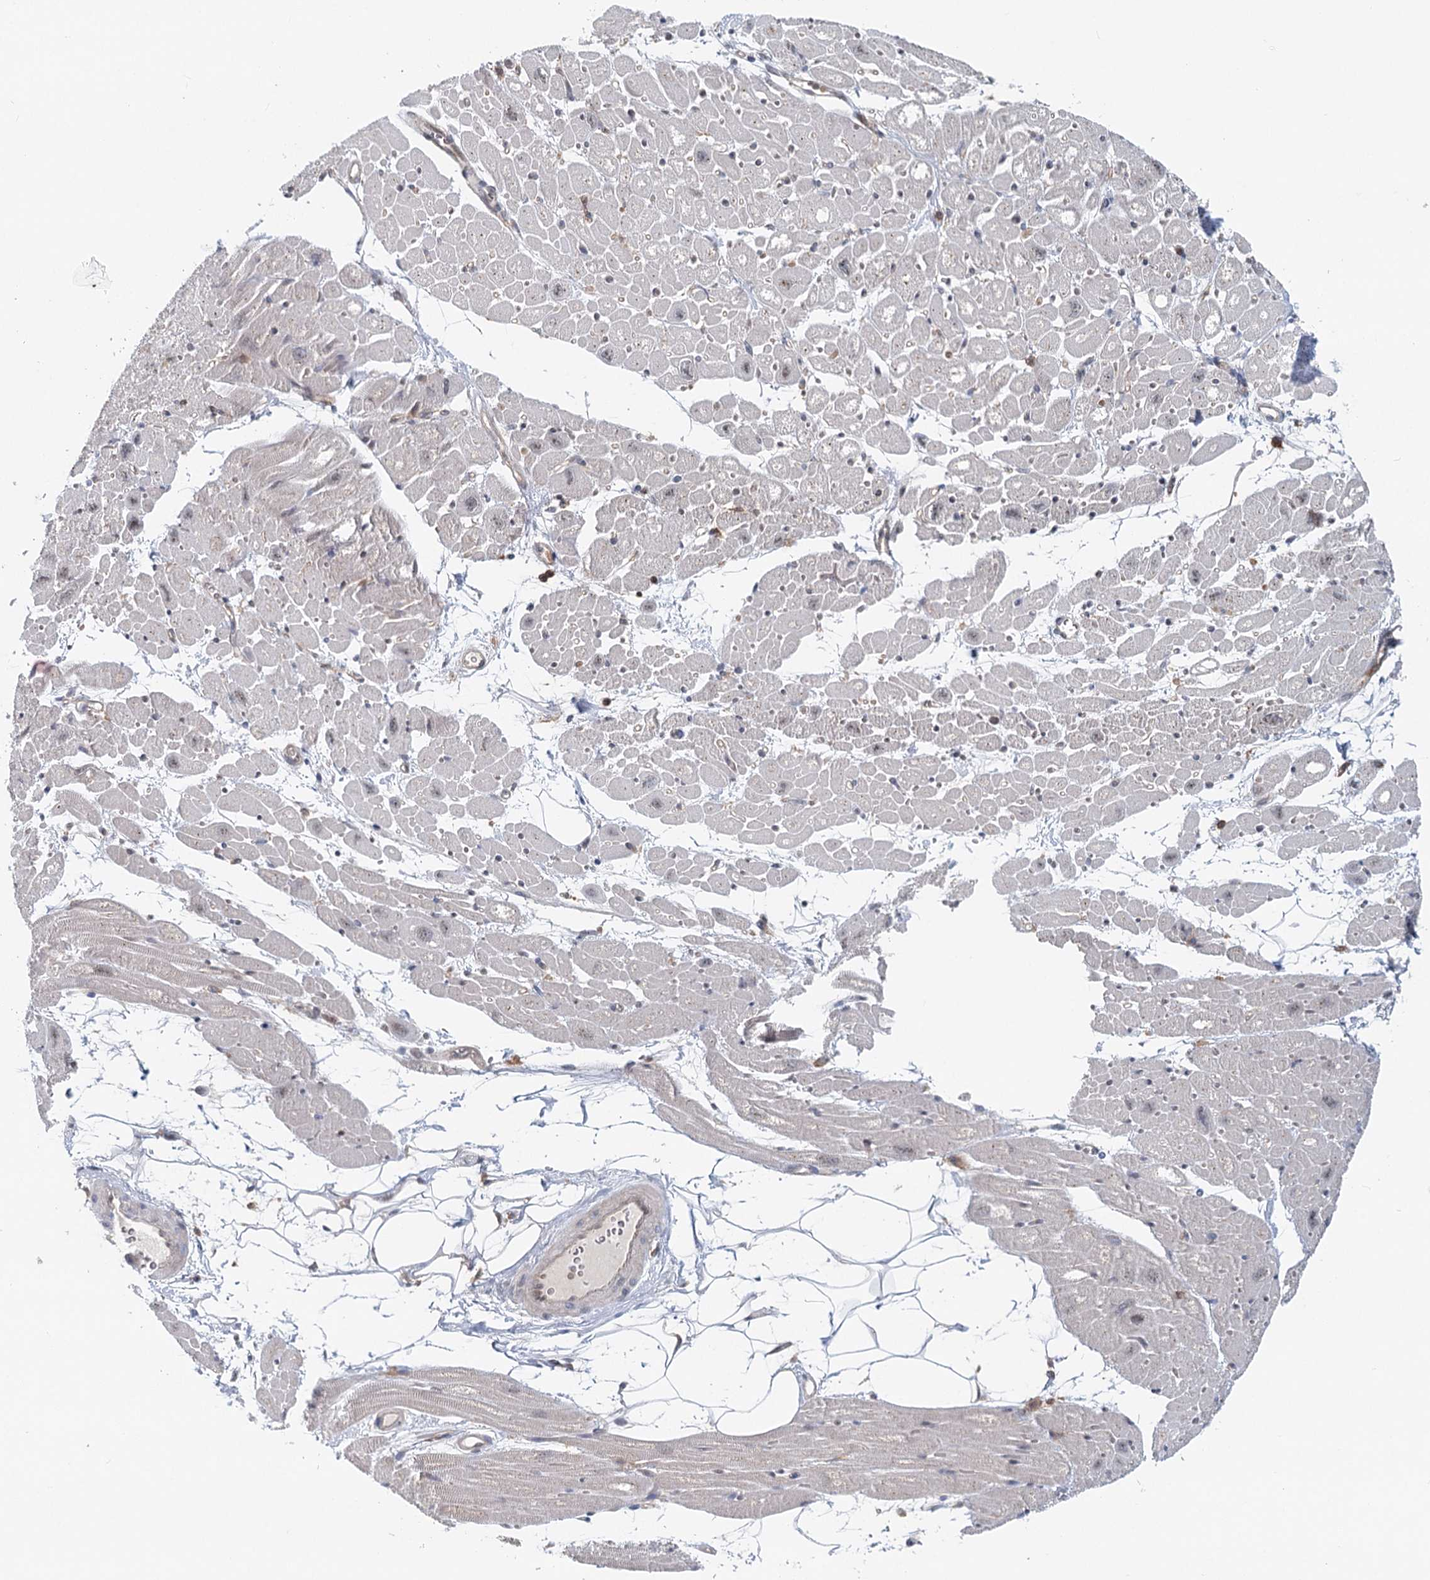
{"staining": {"intensity": "weak", "quantity": "<25%", "location": "nuclear"}, "tissue": "heart muscle", "cell_type": "Cardiomyocytes", "image_type": "normal", "snomed": [{"axis": "morphology", "description": "Normal tissue, NOS"}, {"axis": "topography", "description": "Heart"}], "caption": "Immunohistochemistry (IHC) of benign heart muscle shows no staining in cardiomyocytes.", "gene": "CDC42SE2", "patient": {"sex": "male", "age": 50}}